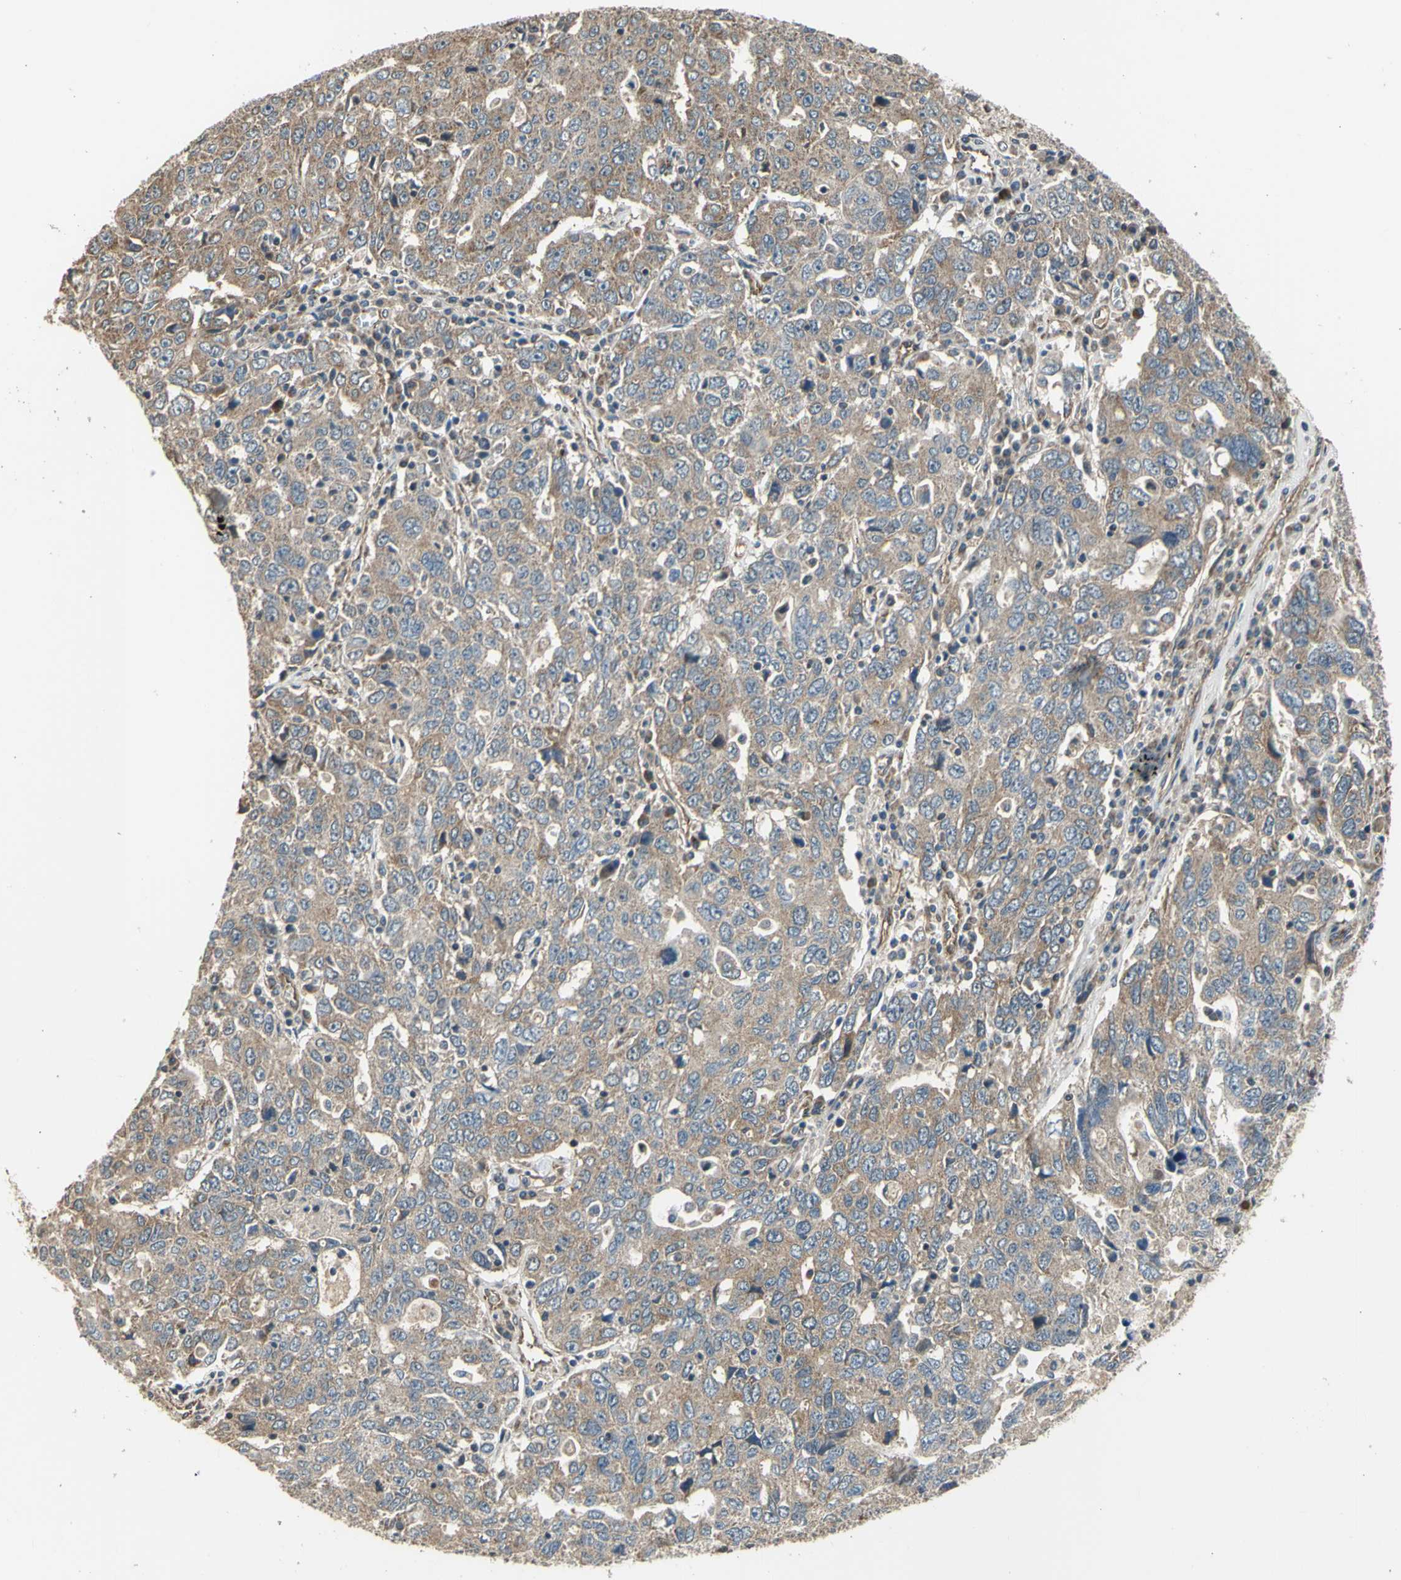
{"staining": {"intensity": "moderate", "quantity": ">75%", "location": "cytoplasmic/membranous"}, "tissue": "ovarian cancer", "cell_type": "Tumor cells", "image_type": "cancer", "snomed": [{"axis": "morphology", "description": "Carcinoma, endometroid"}, {"axis": "topography", "description": "Ovary"}], "caption": "High-power microscopy captured an immunohistochemistry histopathology image of ovarian cancer (endometroid carcinoma), revealing moderate cytoplasmic/membranous positivity in approximately >75% of tumor cells.", "gene": "EFNB2", "patient": {"sex": "female", "age": 62}}